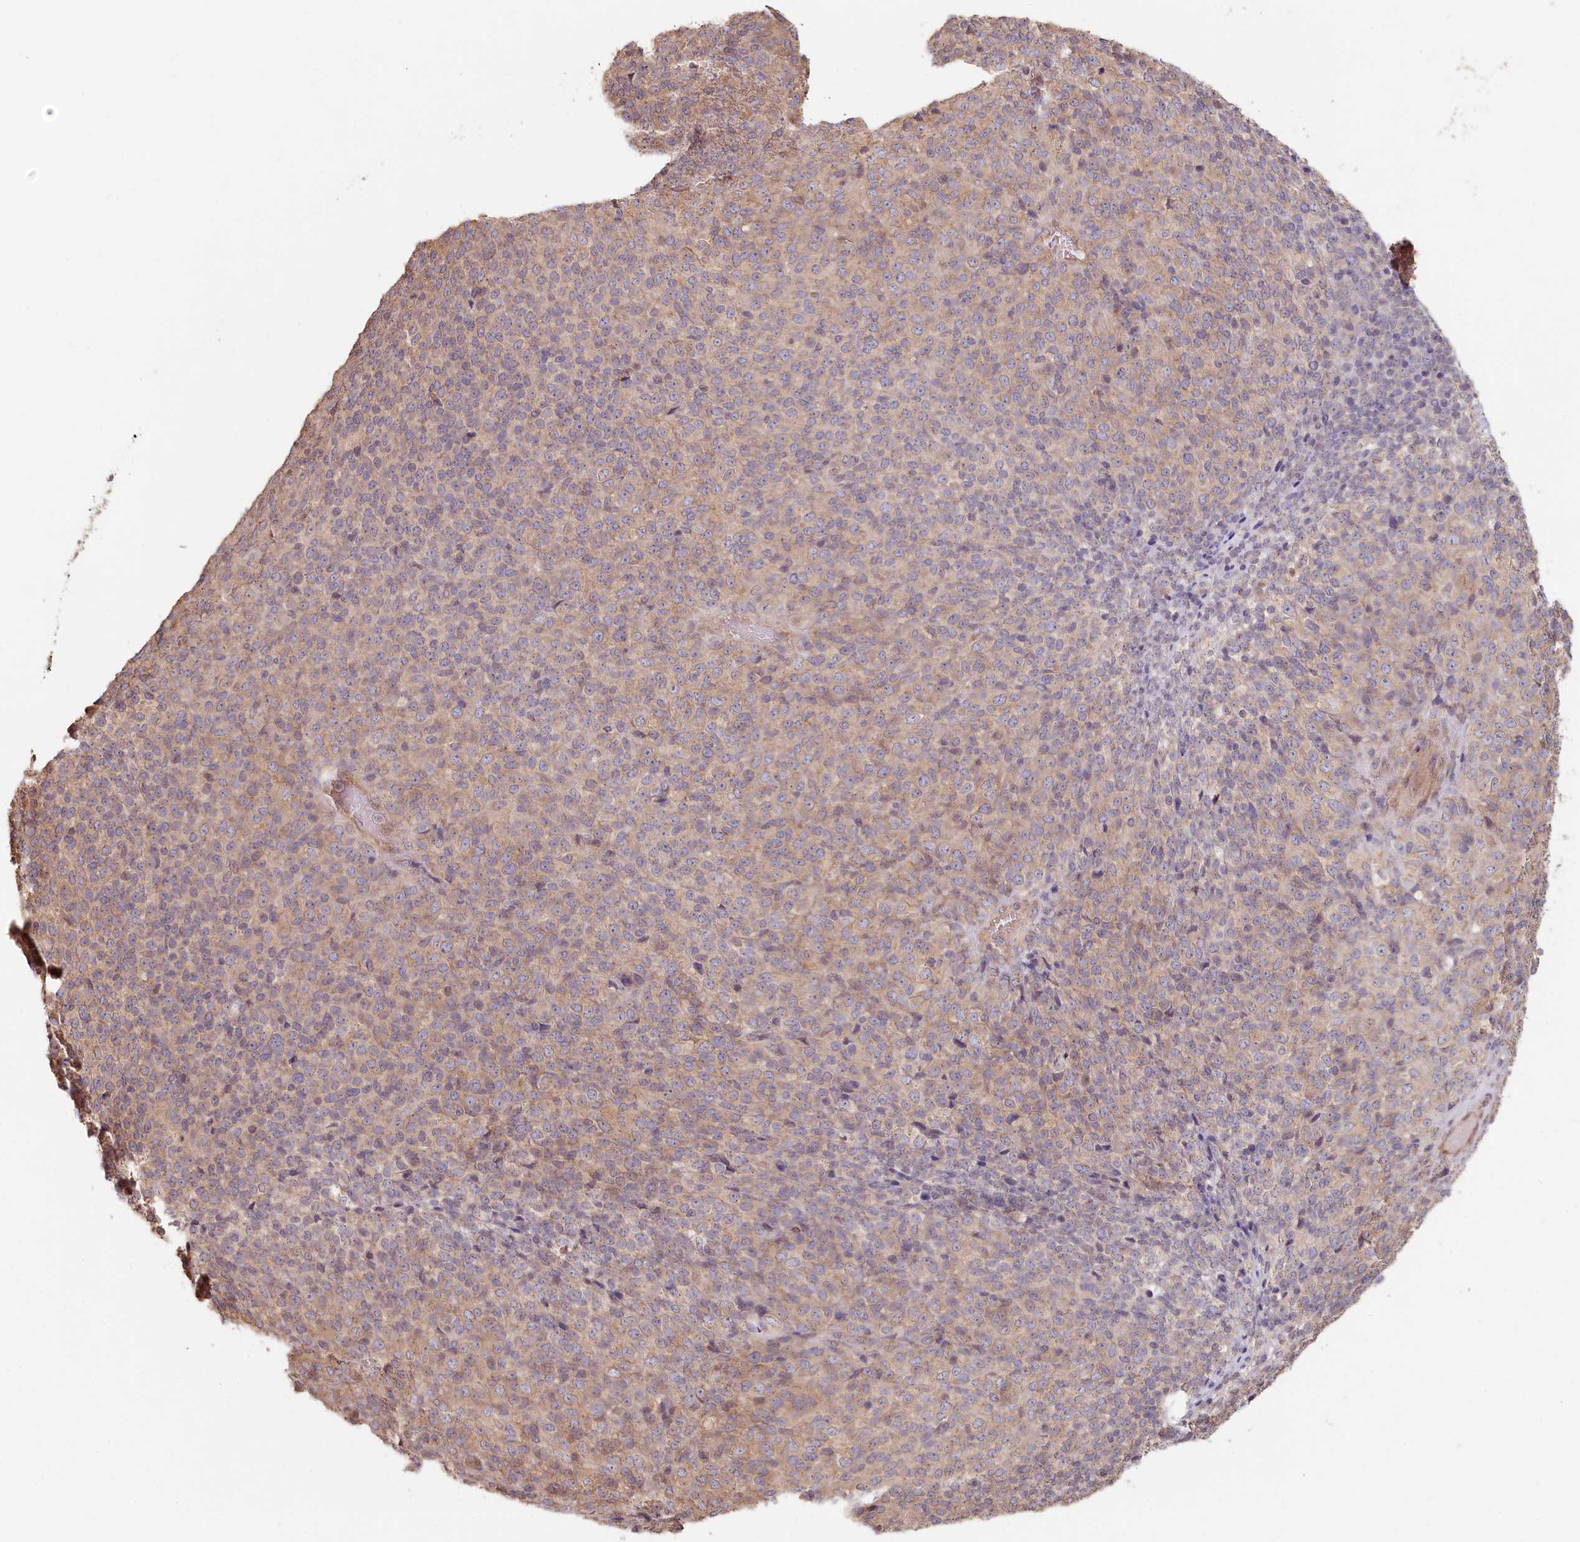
{"staining": {"intensity": "weak", "quantity": "25%-75%", "location": "cytoplasmic/membranous"}, "tissue": "melanoma", "cell_type": "Tumor cells", "image_type": "cancer", "snomed": [{"axis": "morphology", "description": "Malignant melanoma, Metastatic site"}, {"axis": "topography", "description": "Brain"}], "caption": "Immunohistochemistry photomicrograph of human malignant melanoma (metastatic site) stained for a protein (brown), which displays low levels of weak cytoplasmic/membranous positivity in about 25%-75% of tumor cells.", "gene": "TCHP", "patient": {"sex": "female", "age": 56}}